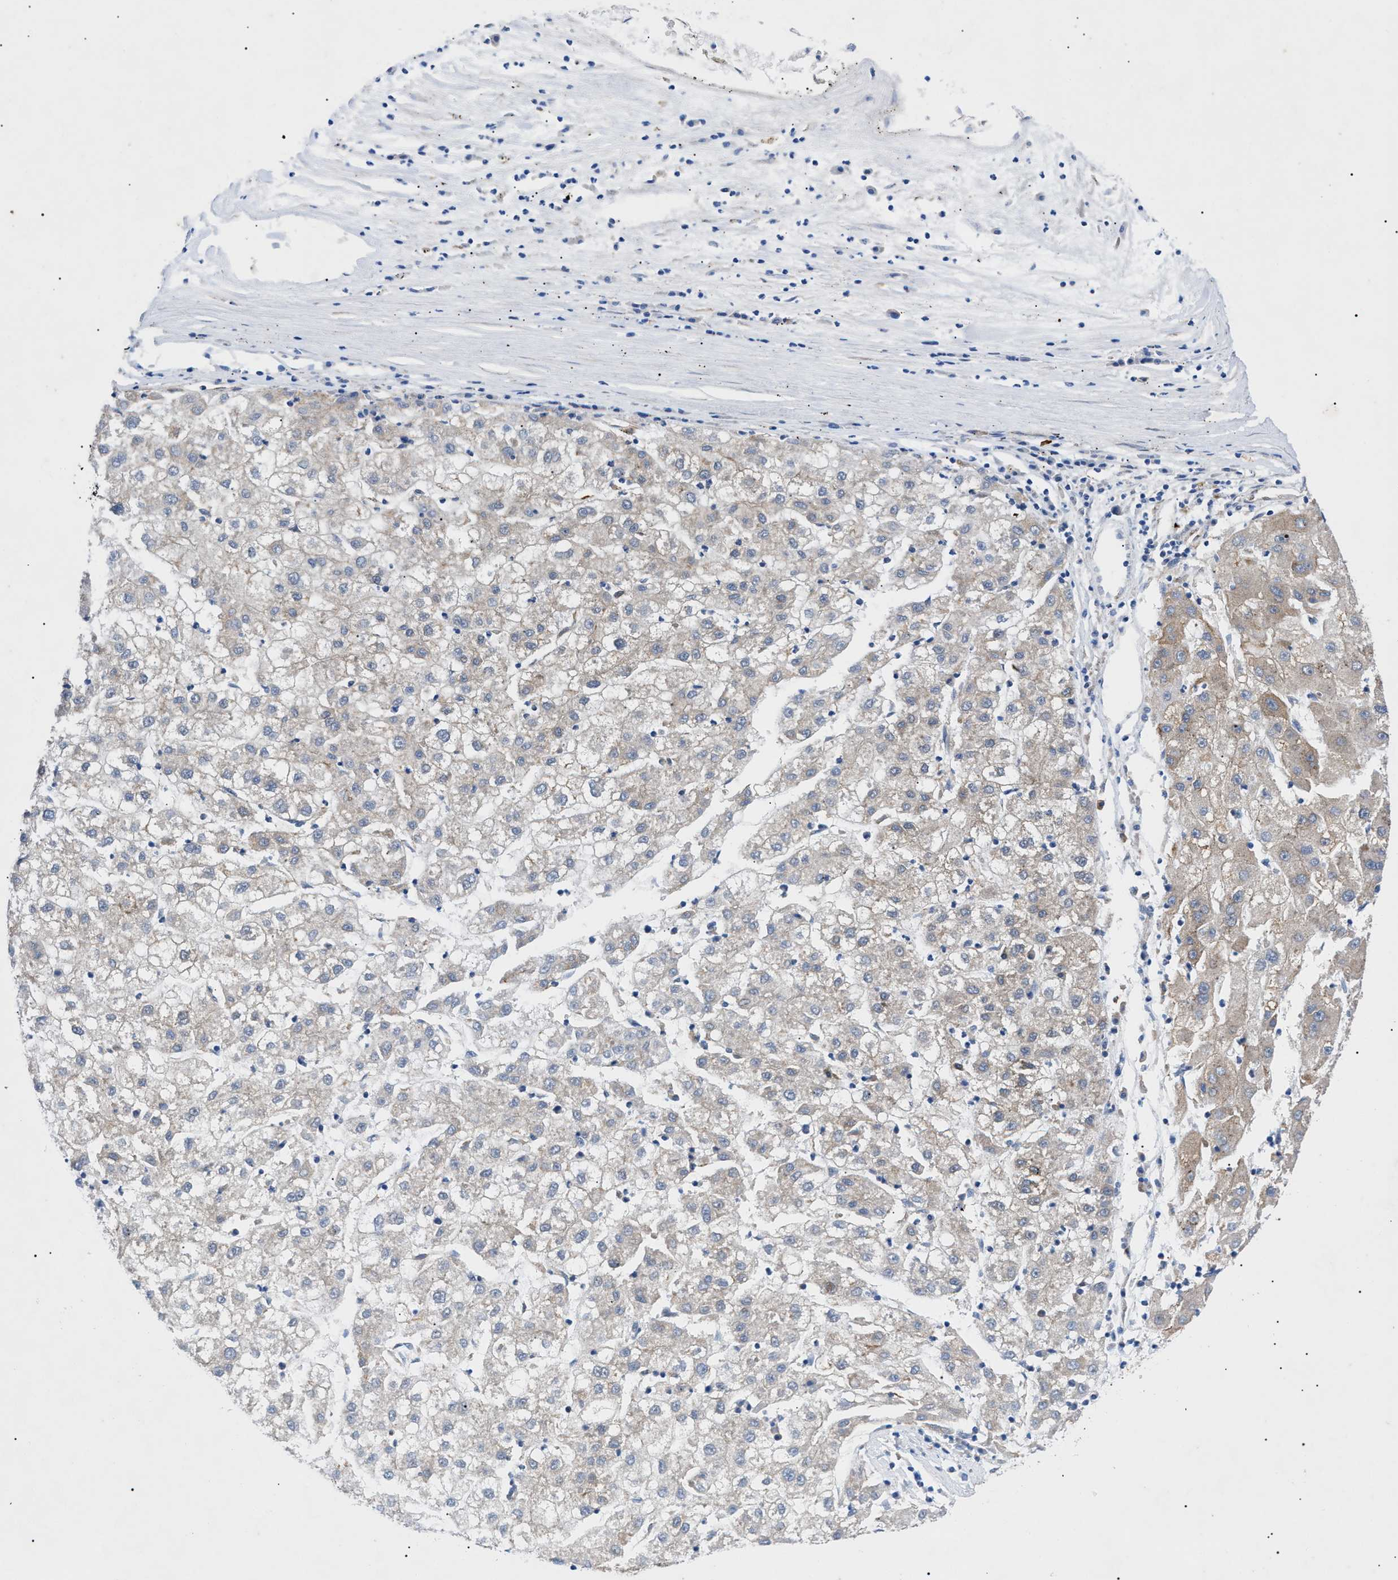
{"staining": {"intensity": "weak", "quantity": "<25%", "location": "cytoplasmic/membranous"}, "tissue": "liver cancer", "cell_type": "Tumor cells", "image_type": "cancer", "snomed": [{"axis": "morphology", "description": "Carcinoma, Hepatocellular, NOS"}, {"axis": "topography", "description": "Liver"}], "caption": "An immunohistochemistry image of liver cancer (hepatocellular carcinoma) is shown. There is no staining in tumor cells of liver cancer (hepatocellular carcinoma). (DAB immunohistochemistry visualized using brightfield microscopy, high magnification).", "gene": "HSPB8", "patient": {"sex": "male", "age": 72}}